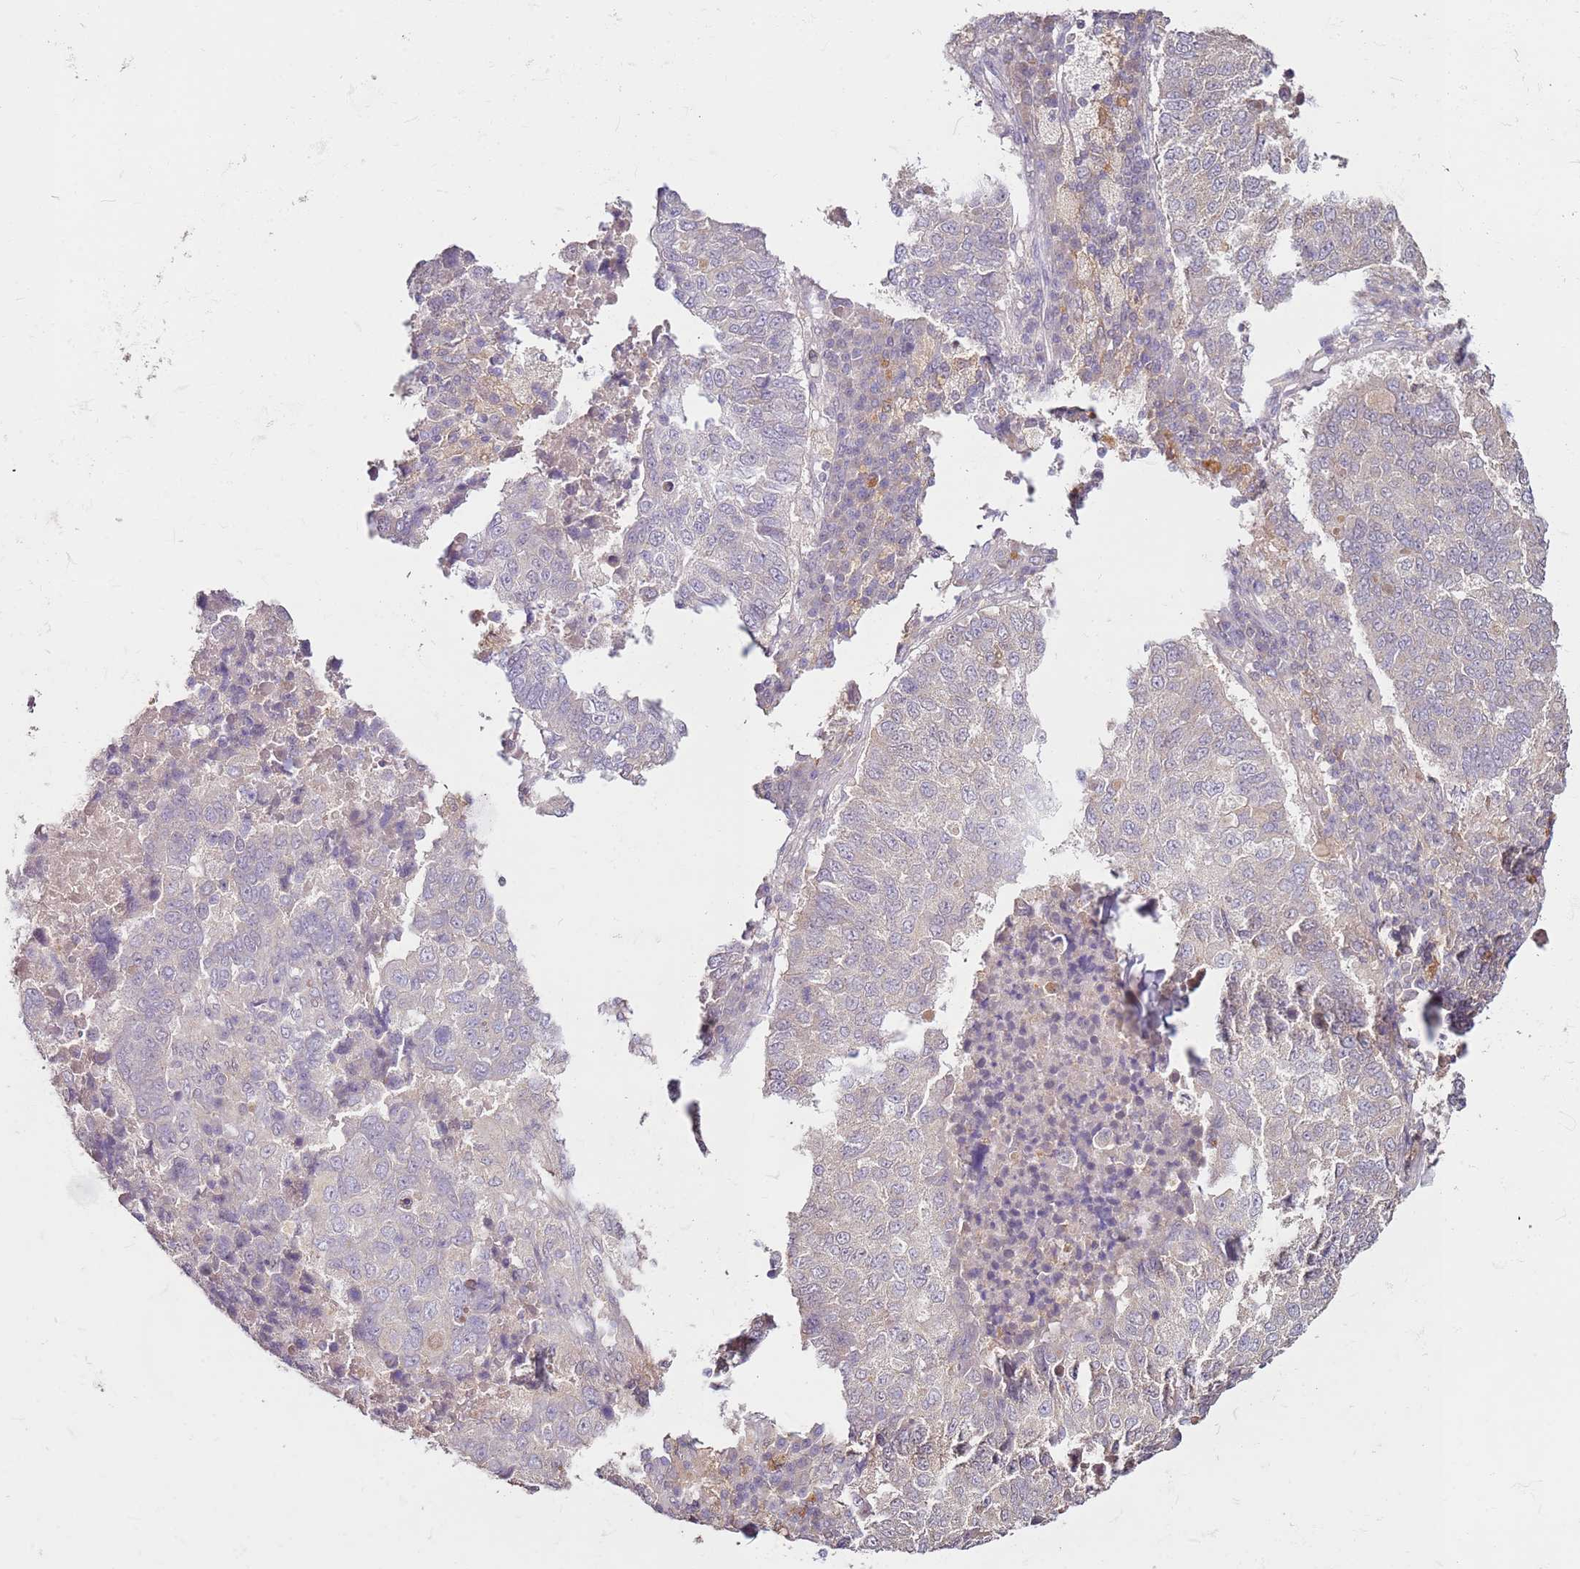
{"staining": {"intensity": "negative", "quantity": "none", "location": "none"}, "tissue": "lung cancer", "cell_type": "Tumor cells", "image_type": "cancer", "snomed": [{"axis": "morphology", "description": "Squamous cell carcinoma, NOS"}, {"axis": "topography", "description": "Lung"}], "caption": "High magnification brightfield microscopy of lung squamous cell carcinoma stained with DAB (brown) and counterstained with hematoxylin (blue): tumor cells show no significant expression.", "gene": "MDH1", "patient": {"sex": "male", "age": 73}}